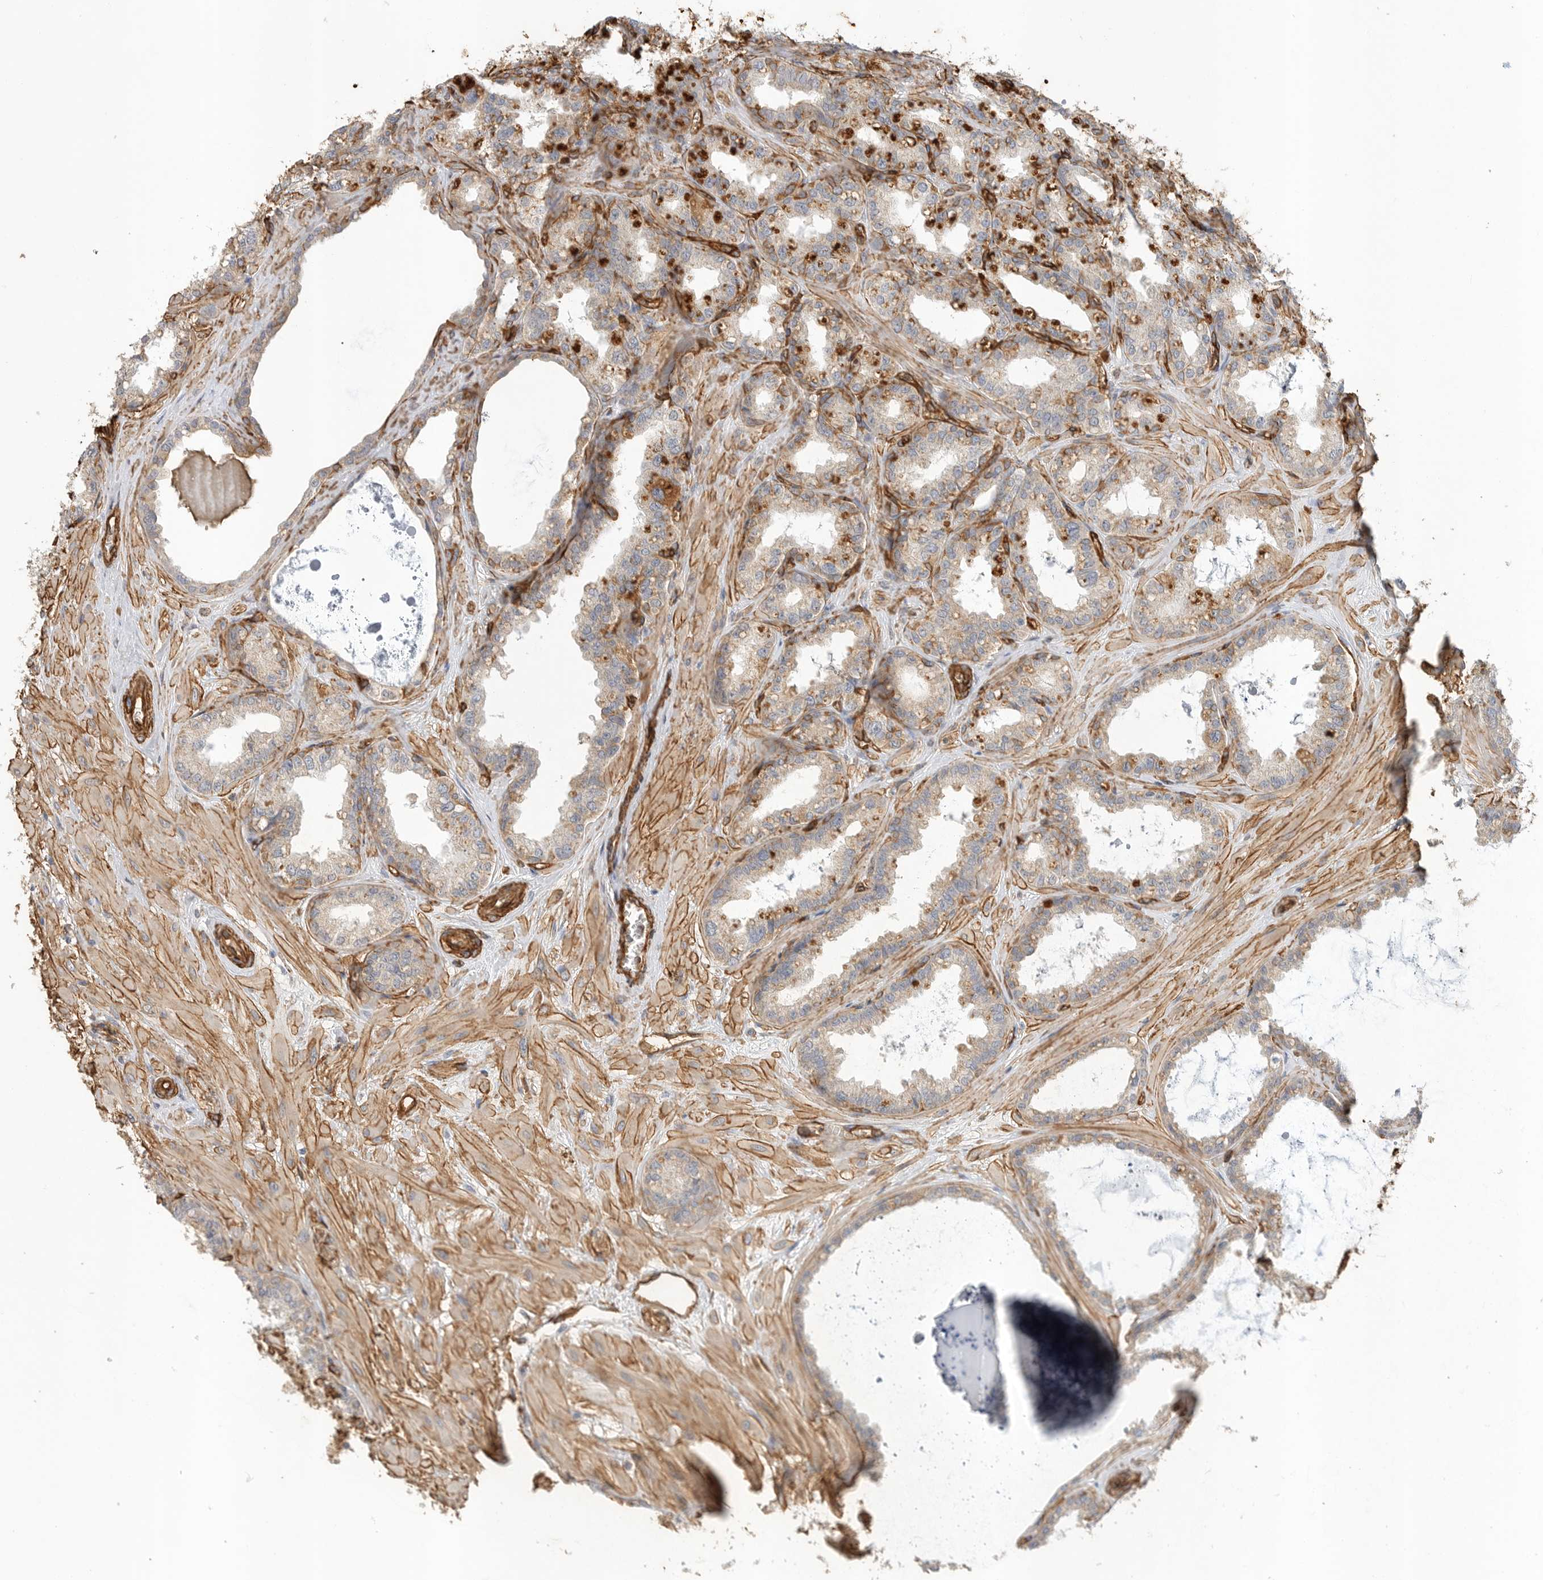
{"staining": {"intensity": "moderate", "quantity": "25%-75%", "location": "cytoplasmic/membranous"}, "tissue": "seminal vesicle", "cell_type": "Glandular cells", "image_type": "normal", "snomed": [{"axis": "morphology", "description": "Normal tissue, NOS"}, {"axis": "topography", "description": "Prostate"}, {"axis": "topography", "description": "Seminal veicle"}], "caption": "Normal seminal vesicle displays moderate cytoplasmic/membranous positivity in about 25%-75% of glandular cells, visualized by immunohistochemistry. (Brightfield microscopy of DAB IHC at high magnification).", "gene": "JMJD4", "patient": {"sex": "male", "age": 51}}